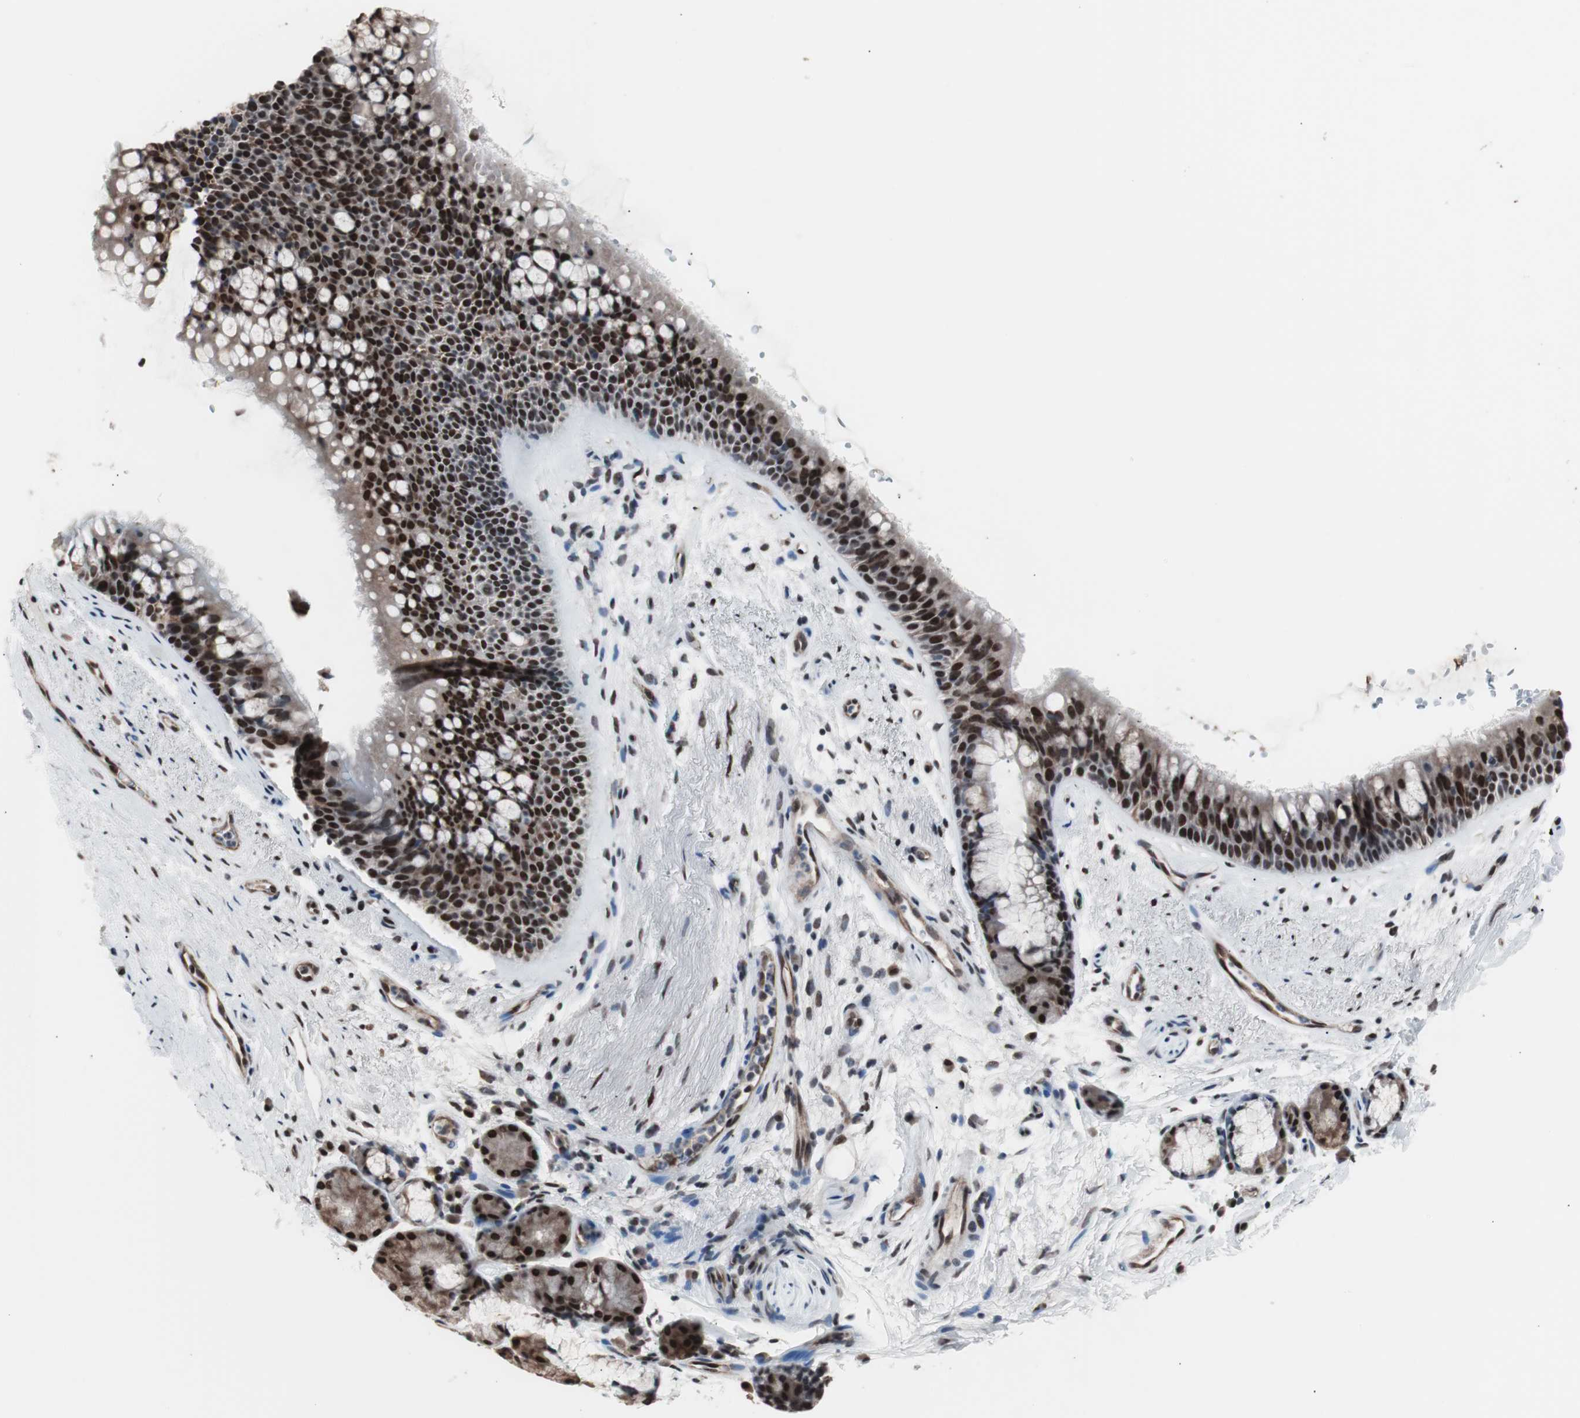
{"staining": {"intensity": "strong", "quantity": ">75%", "location": "nuclear"}, "tissue": "bronchus", "cell_type": "Respiratory epithelial cells", "image_type": "normal", "snomed": [{"axis": "morphology", "description": "Normal tissue, NOS"}, {"axis": "topography", "description": "Bronchus"}], "caption": "An image of human bronchus stained for a protein reveals strong nuclear brown staining in respiratory epithelial cells. The staining is performed using DAB brown chromogen to label protein expression. The nuclei are counter-stained blue using hematoxylin.", "gene": "POGZ", "patient": {"sex": "female", "age": 54}}